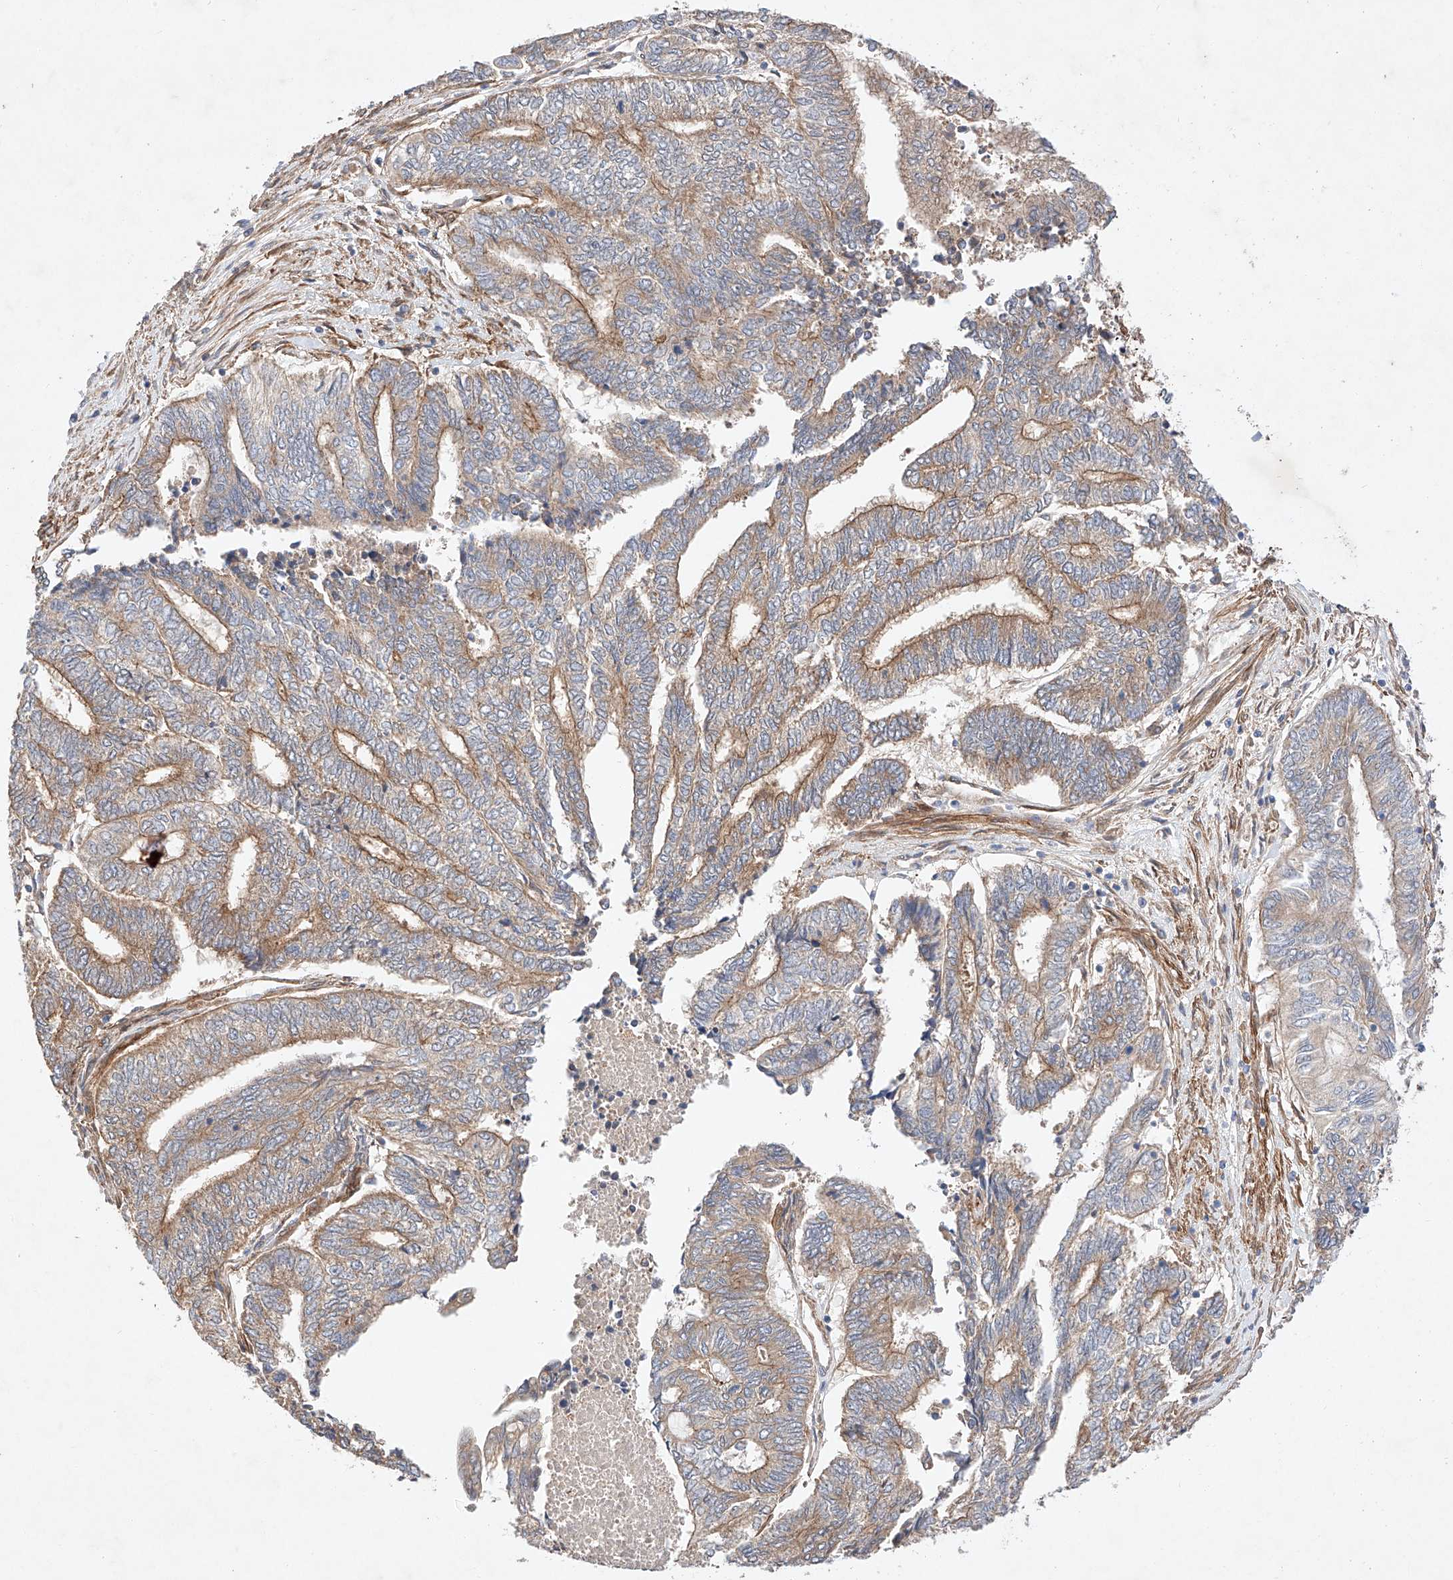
{"staining": {"intensity": "moderate", "quantity": ">75%", "location": "cytoplasmic/membranous"}, "tissue": "endometrial cancer", "cell_type": "Tumor cells", "image_type": "cancer", "snomed": [{"axis": "morphology", "description": "Adenocarcinoma, NOS"}, {"axis": "topography", "description": "Uterus"}, {"axis": "topography", "description": "Endometrium"}], "caption": "The image reveals staining of adenocarcinoma (endometrial), revealing moderate cytoplasmic/membranous protein staining (brown color) within tumor cells. (brown staining indicates protein expression, while blue staining denotes nuclei).", "gene": "RAB23", "patient": {"sex": "female", "age": 70}}